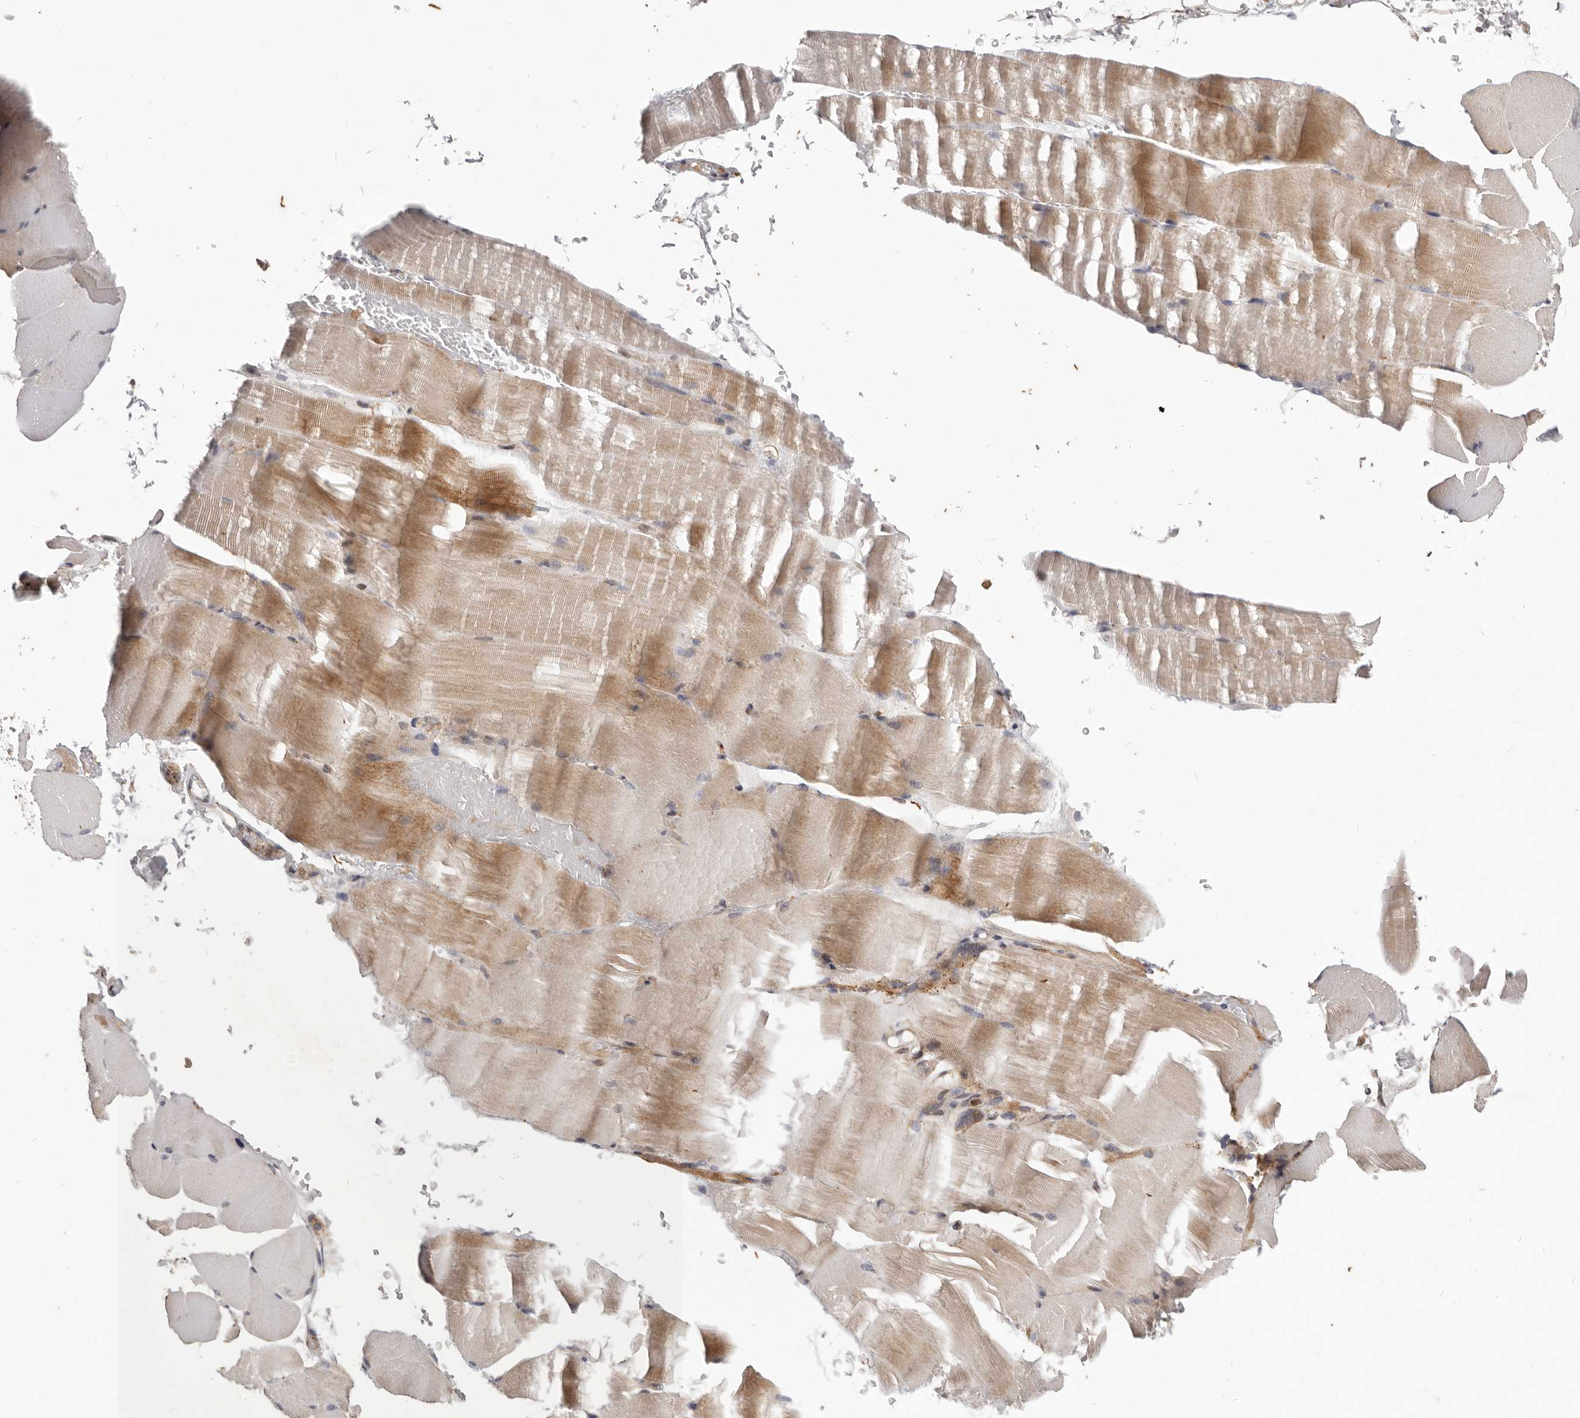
{"staining": {"intensity": "moderate", "quantity": "25%-75%", "location": "cytoplasmic/membranous"}, "tissue": "skeletal muscle", "cell_type": "Myocytes", "image_type": "normal", "snomed": [{"axis": "morphology", "description": "Normal tissue, NOS"}, {"axis": "topography", "description": "Skeletal muscle"}, {"axis": "topography", "description": "Parathyroid gland"}], "caption": "Immunohistochemical staining of normal skeletal muscle reveals moderate cytoplasmic/membranous protein staining in about 25%-75% of myocytes.", "gene": "MRPS10", "patient": {"sex": "female", "age": 37}}